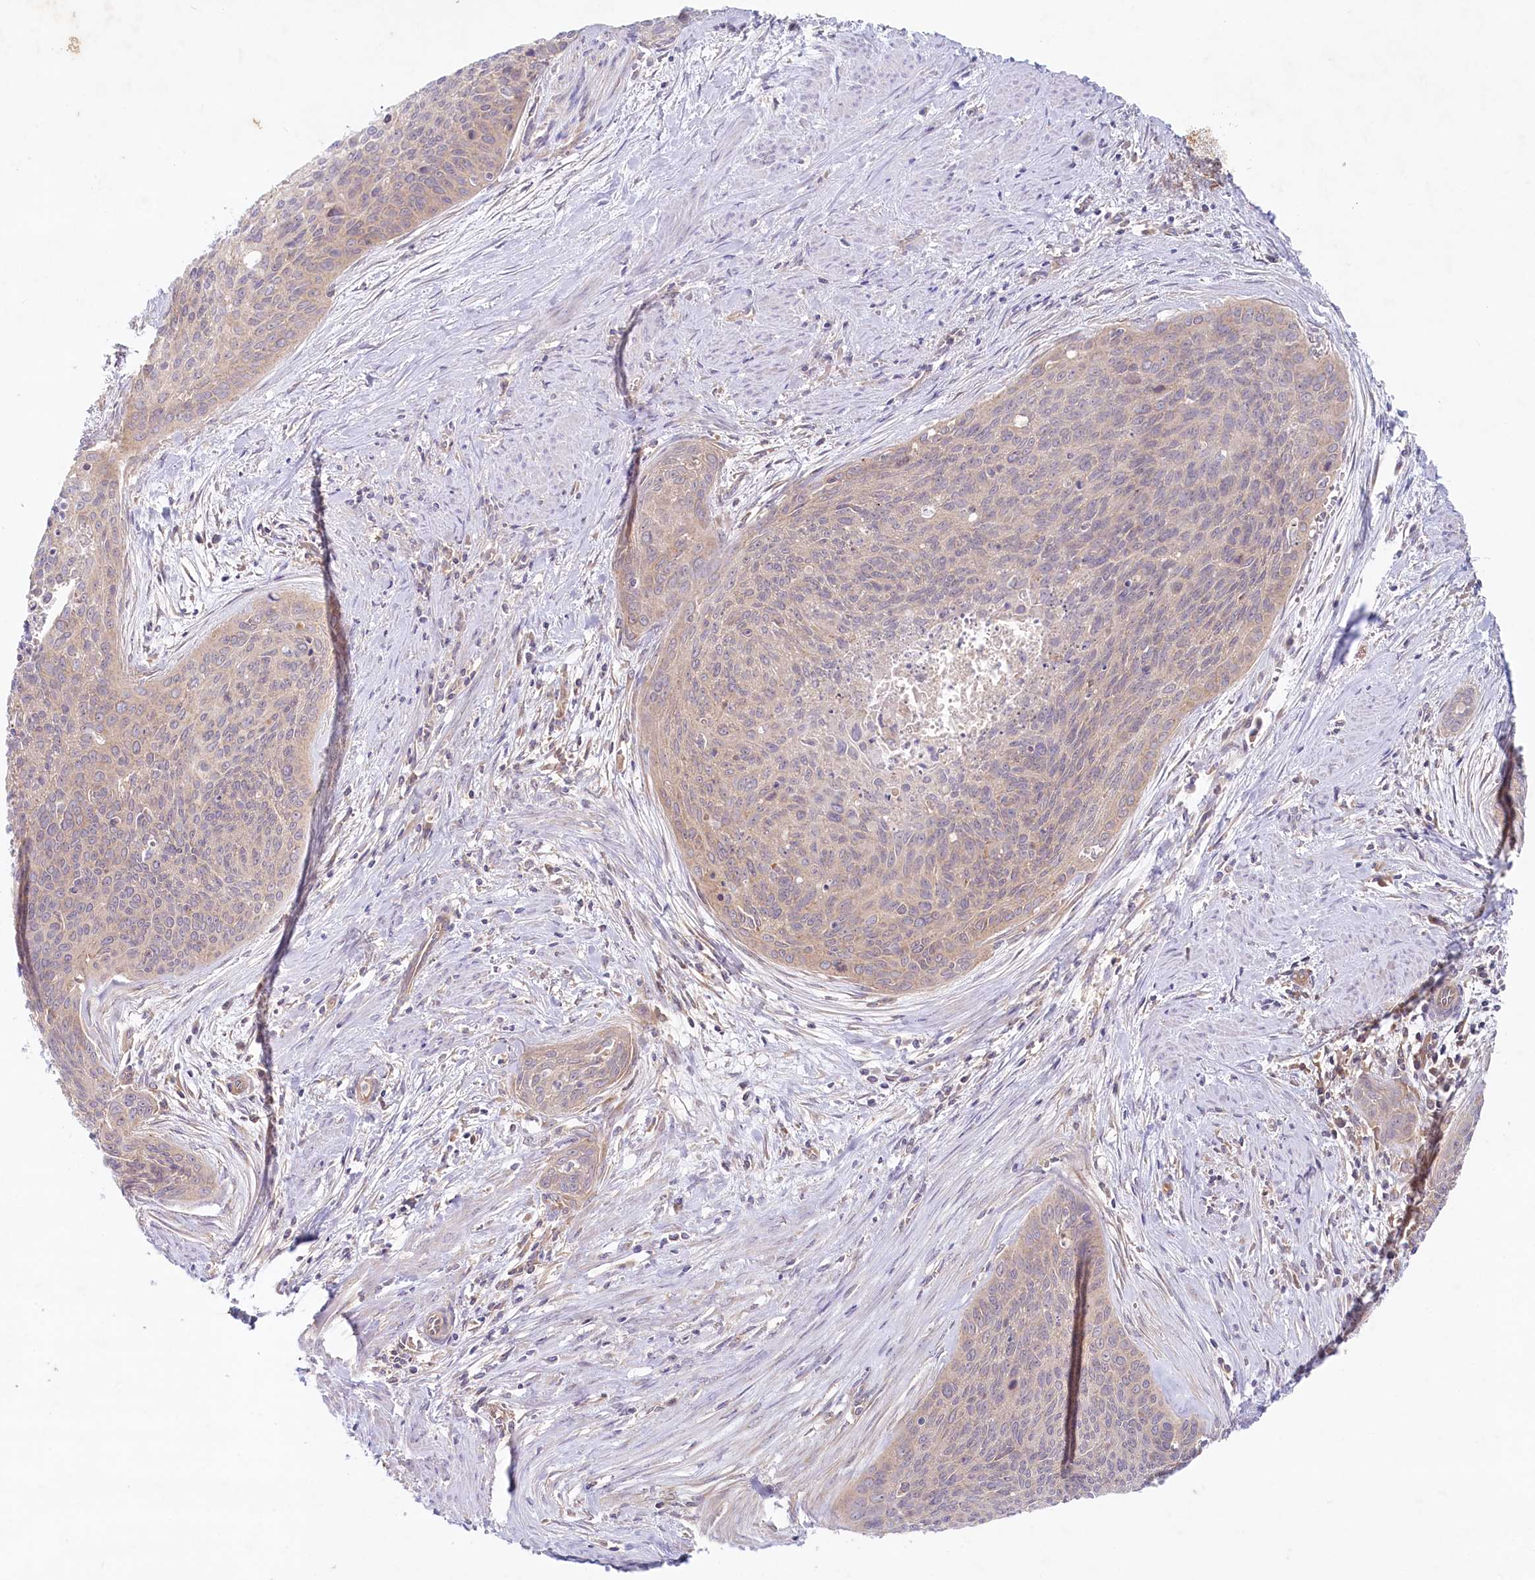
{"staining": {"intensity": "weak", "quantity": "25%-75%", "location": "cytoplasmic/membranous"}, "tissue": "cervical cancer", "cell_type": "Tumor cells", "image_type": "cancer", "snomed": [{"axis": "morphology", "description": "Squamous cell carcinoma, NOS"}, {"axis": "topography", "description": "Cervix"}], "caption": "An IHC histopathology image of neoplastic tissue is shown. Protein staining in brown highlights weak cytoplasmic/membranous positivity in cervical cancer (squamous cell carcinoma) within tumor cells.", "gene": "TNIP1", "patient": {"sex": "female", "age": 55}}